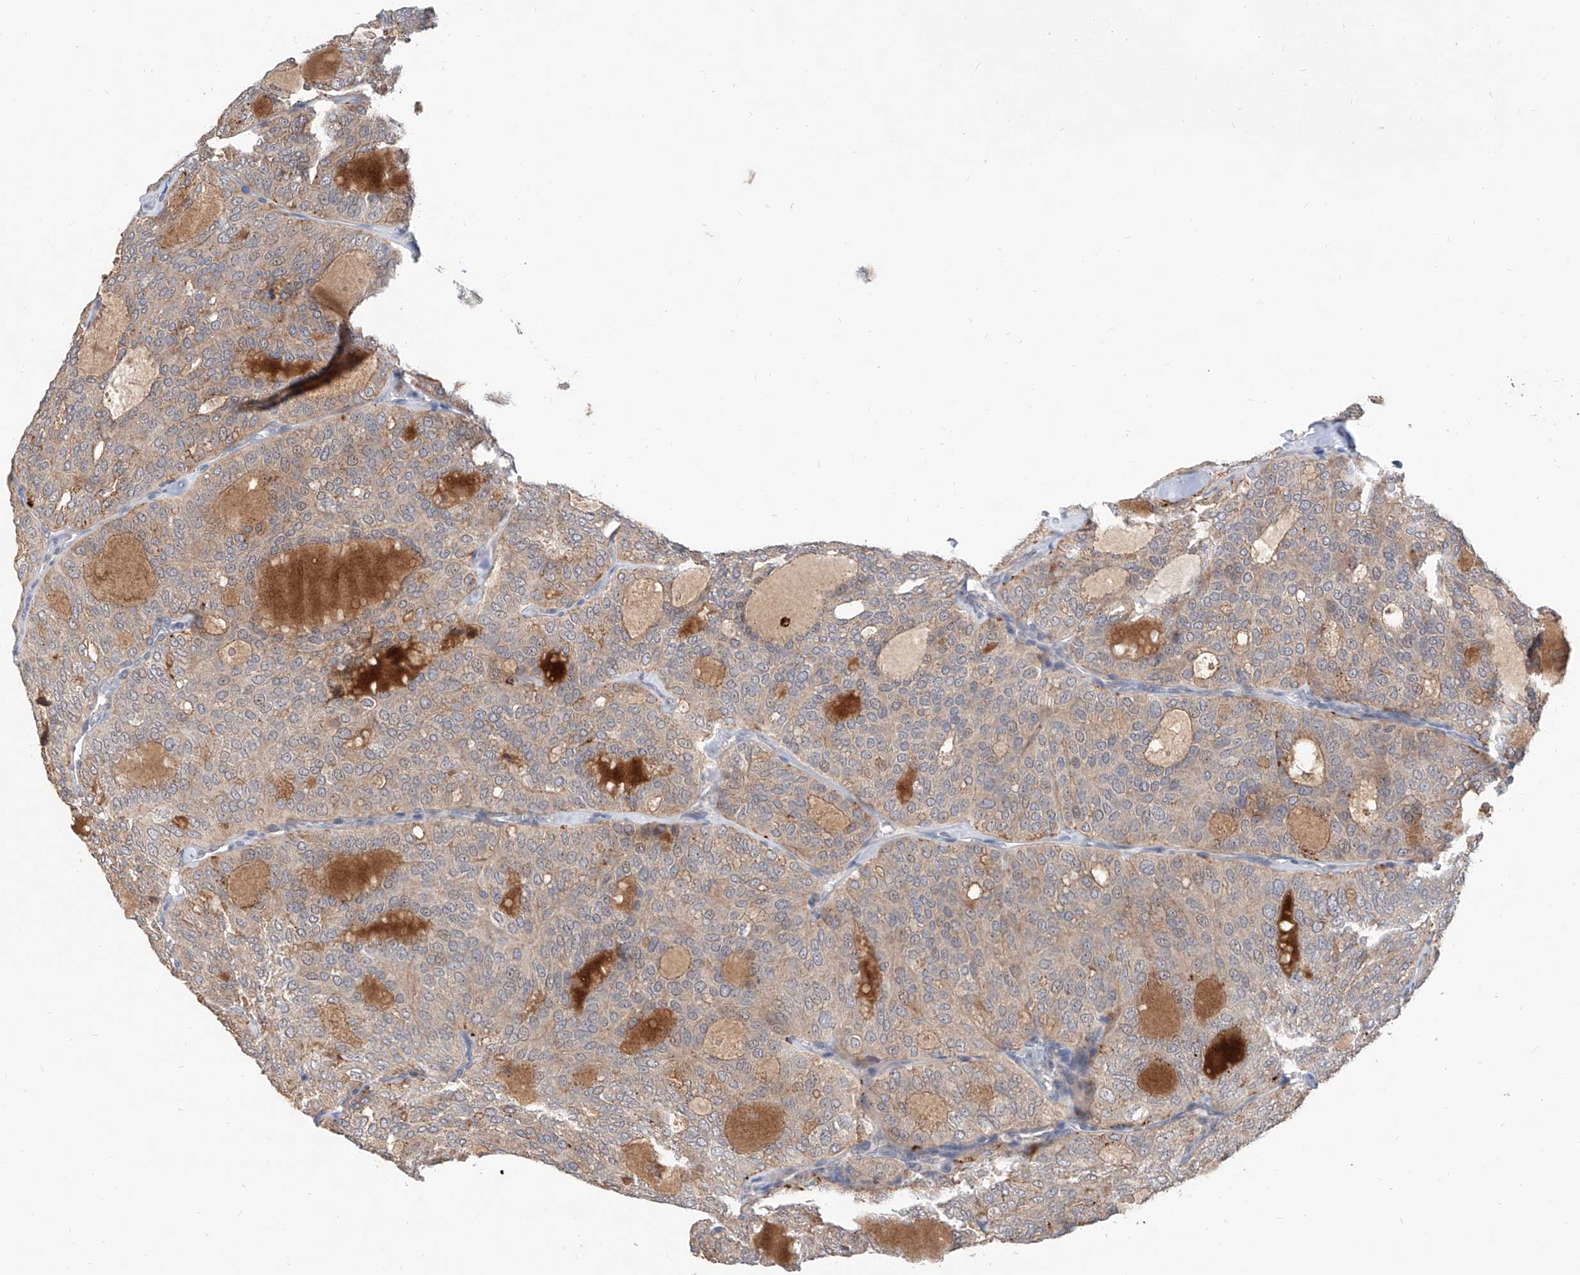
{"staining": {"intensity": "weak", "quantity": "25%-75%", "location": "cytoplasmic/membranous"}, "tissue": "thyroid cancer", "cell_type": "Tumor cells", "image_type": "cancer", "snomed": [{"axis": "morphology", "description": "Follicular adenoma carcinoma, NOS"}, {"axis": "topography", "description": "Thyroid gland"}], "caption": "Thyroid cancer stained with a protein marker shows weak staining in tumor cells.", "gene": "MAGEE2", "patient": {"sex": "male", "age": 75}}